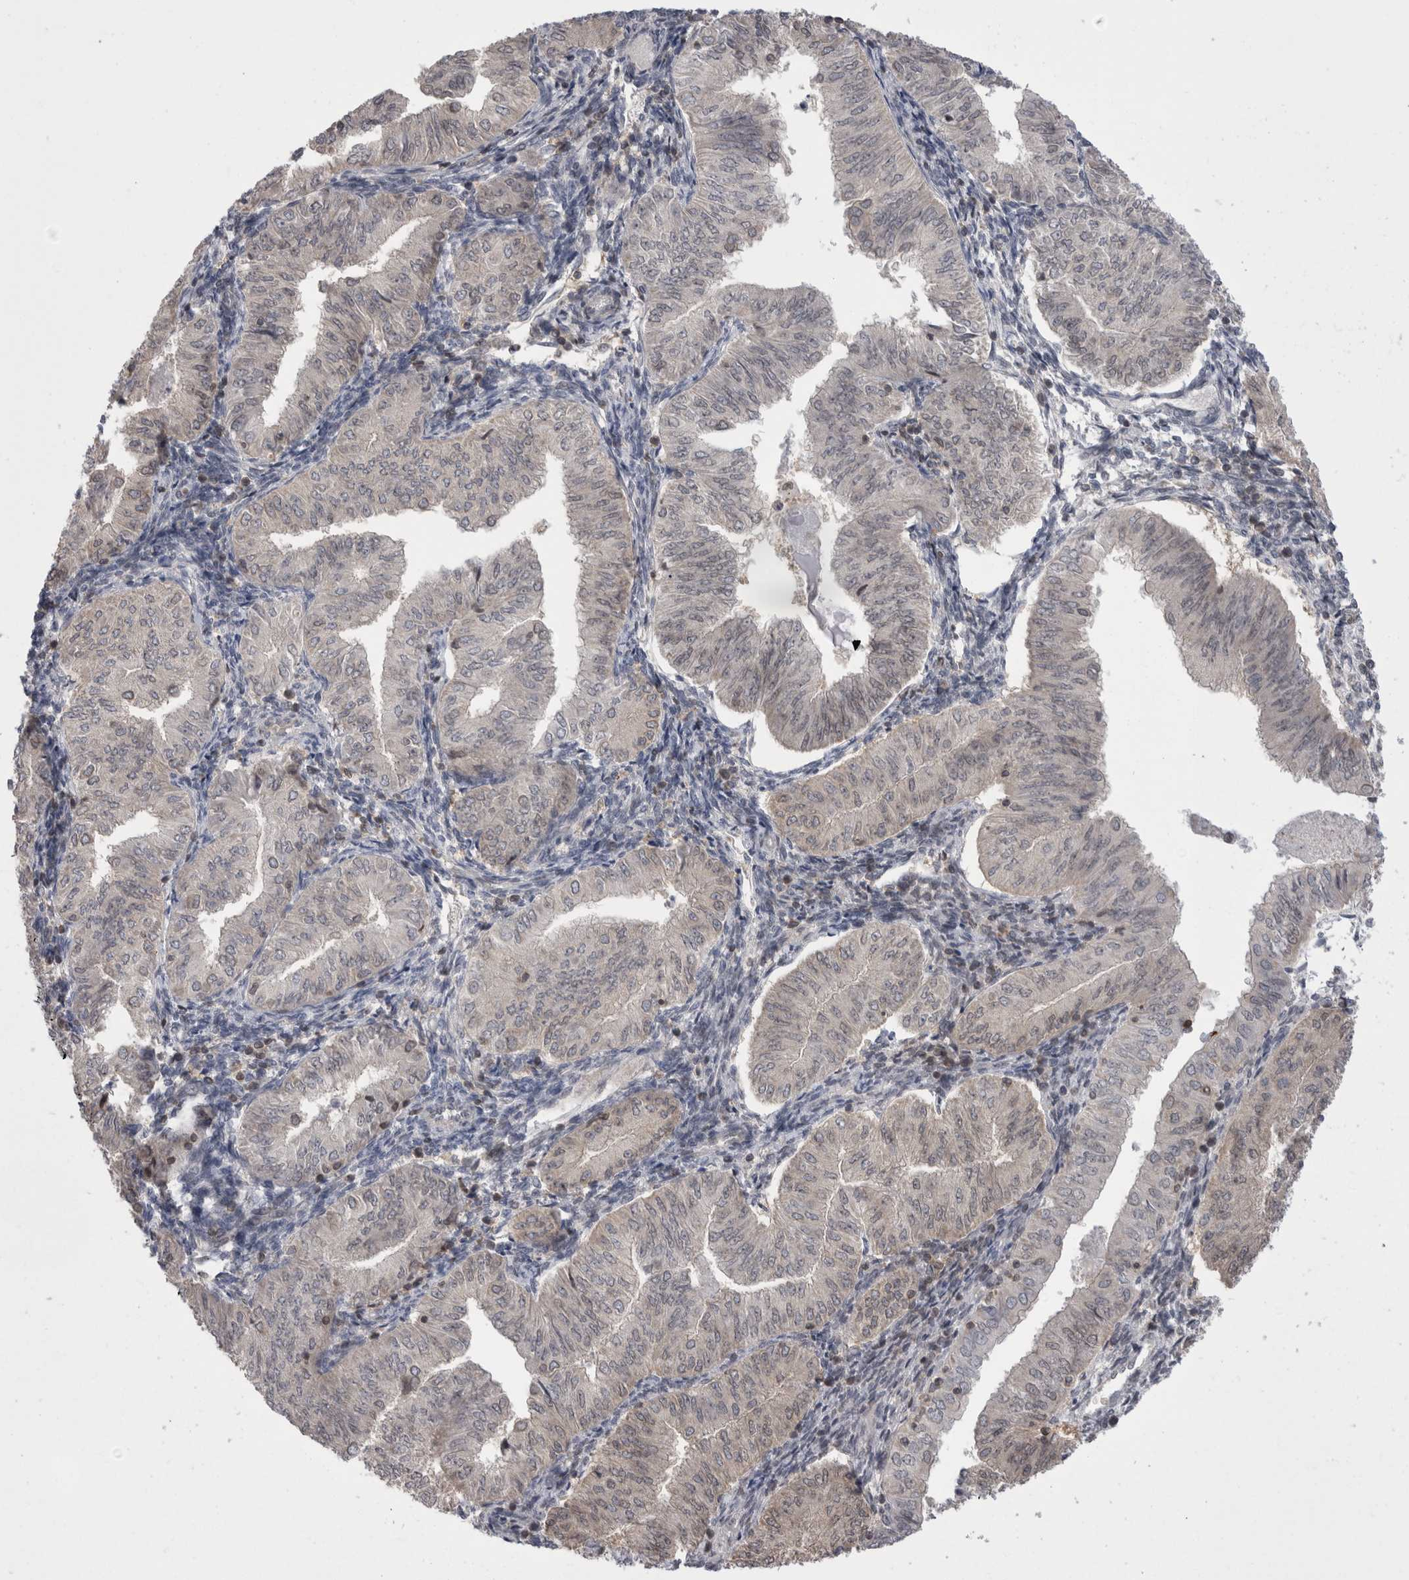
{"staining": {"intensity": "negative", "quantity": "none", "location": "none"}, "tissue": "endometrial cancer", "cell_type": "Tumor cells", "image_type": "cancer", "snomed": [{"axis": "morphology", "description": "Normal tissue, NOS"}, {"axis": "morphology", "description": "Adenocarcinoma, NOS"}, {"axis": "topography", "description": "Endometrium"}], "caption": "Endometrial adenocarcinoma was stained to show a protein in brown. There is no significant expression in tumor cells.", "gene": "DARS2", "patient": {"sex": "female", "age": 53}}